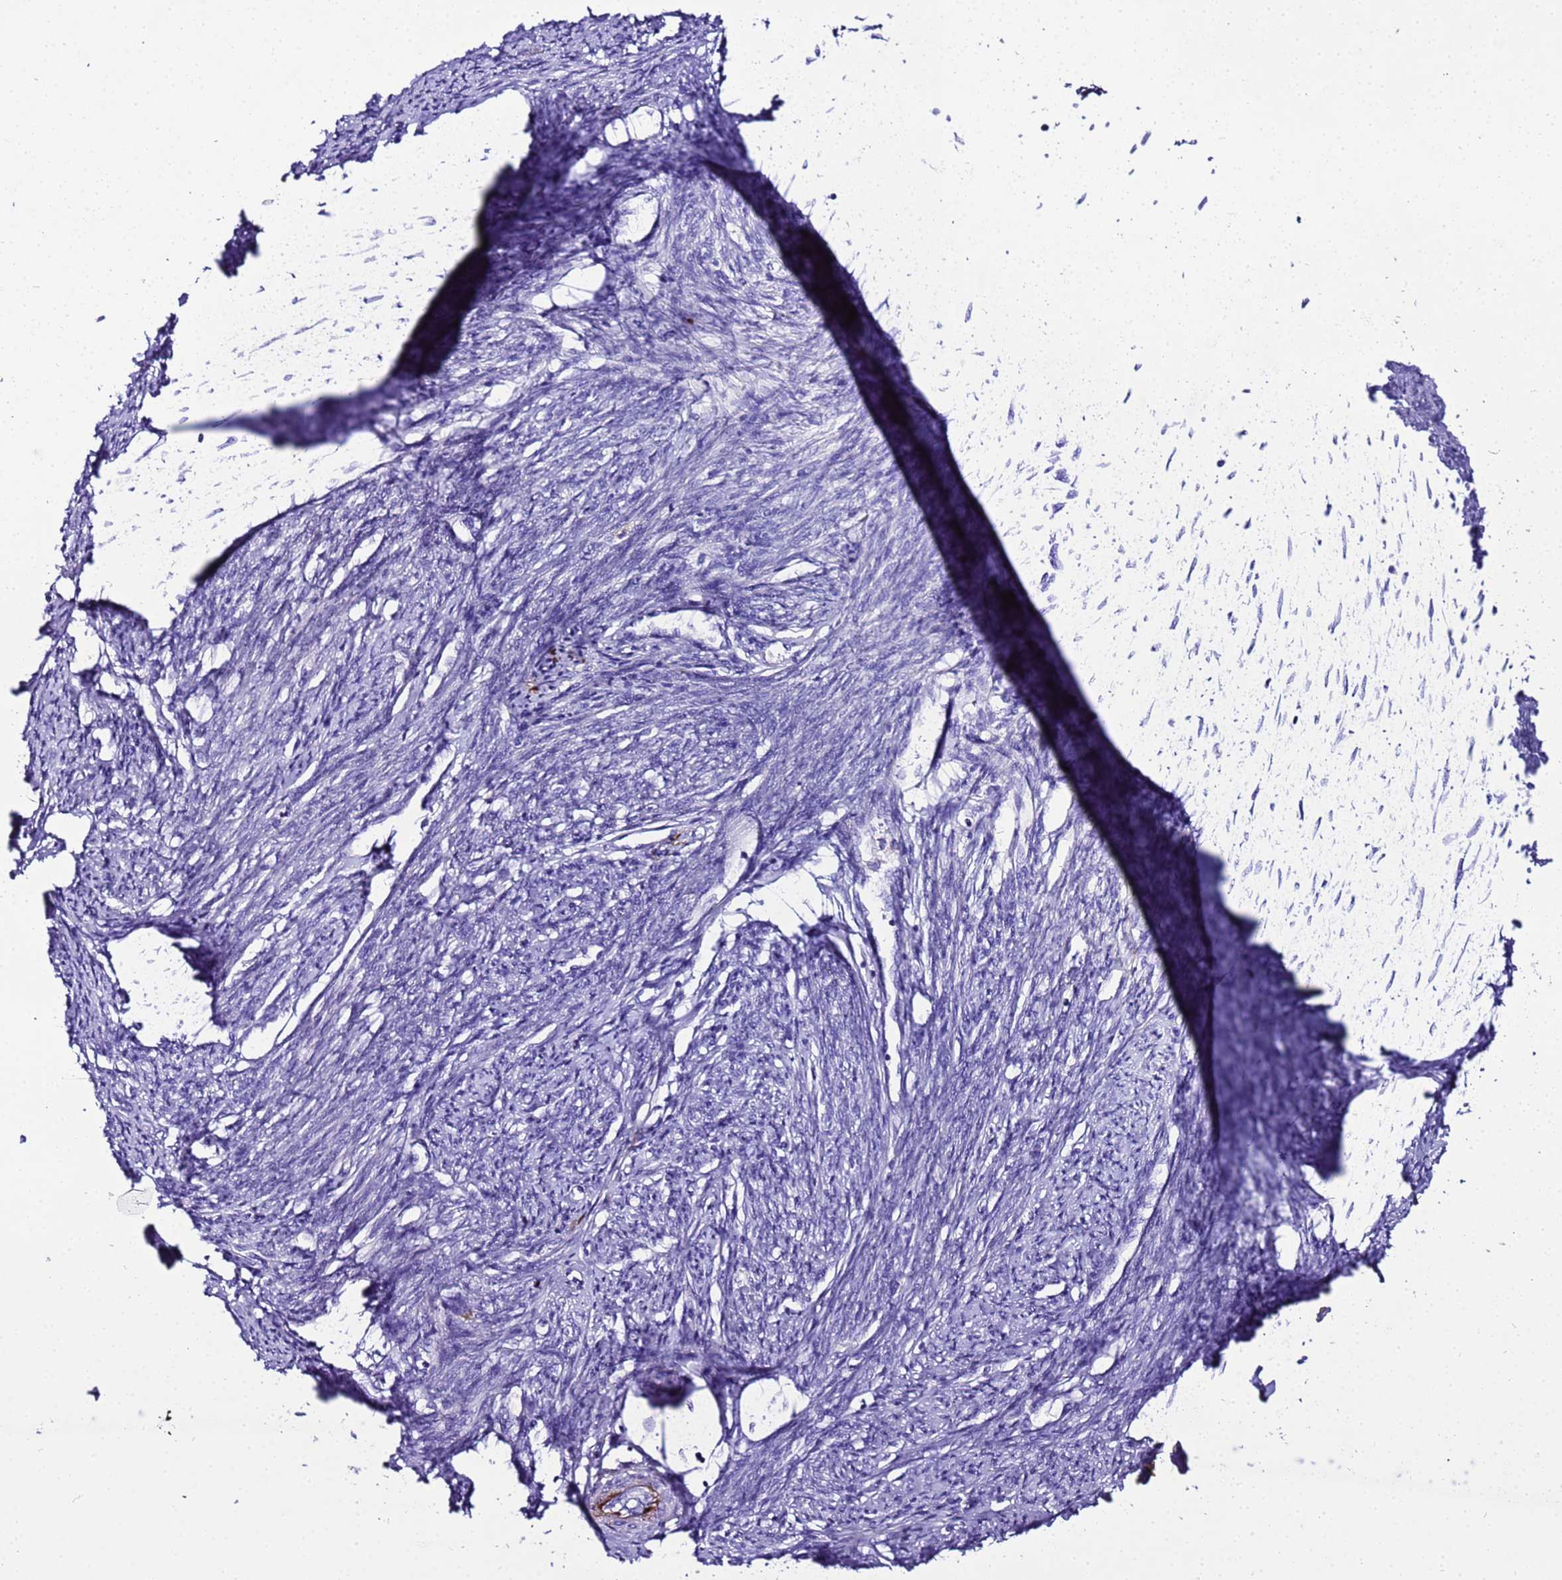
{"staining": {"intensity": "weak", "quantity": "<25%", "location": "cytoplasmic/membranous"}, "tissue": "smooth muscle", "cell_type": "Smooth muscle cells", "image_type": "normal", "snomed": [{"axis": "morphology", "description": "Normal tissue, NOS"}, {"axis": "topography", "description": "Smooth muscle"}, {"axis": "topography", "description": "Uterus"}], "caption": "DAB immunohistochemical staining of unremarkable human smooth muscle reveals no significant positivity in smooth muscle cells.", "gene": "CFHR1", "patient": {"sex": "female", "age": 59}}